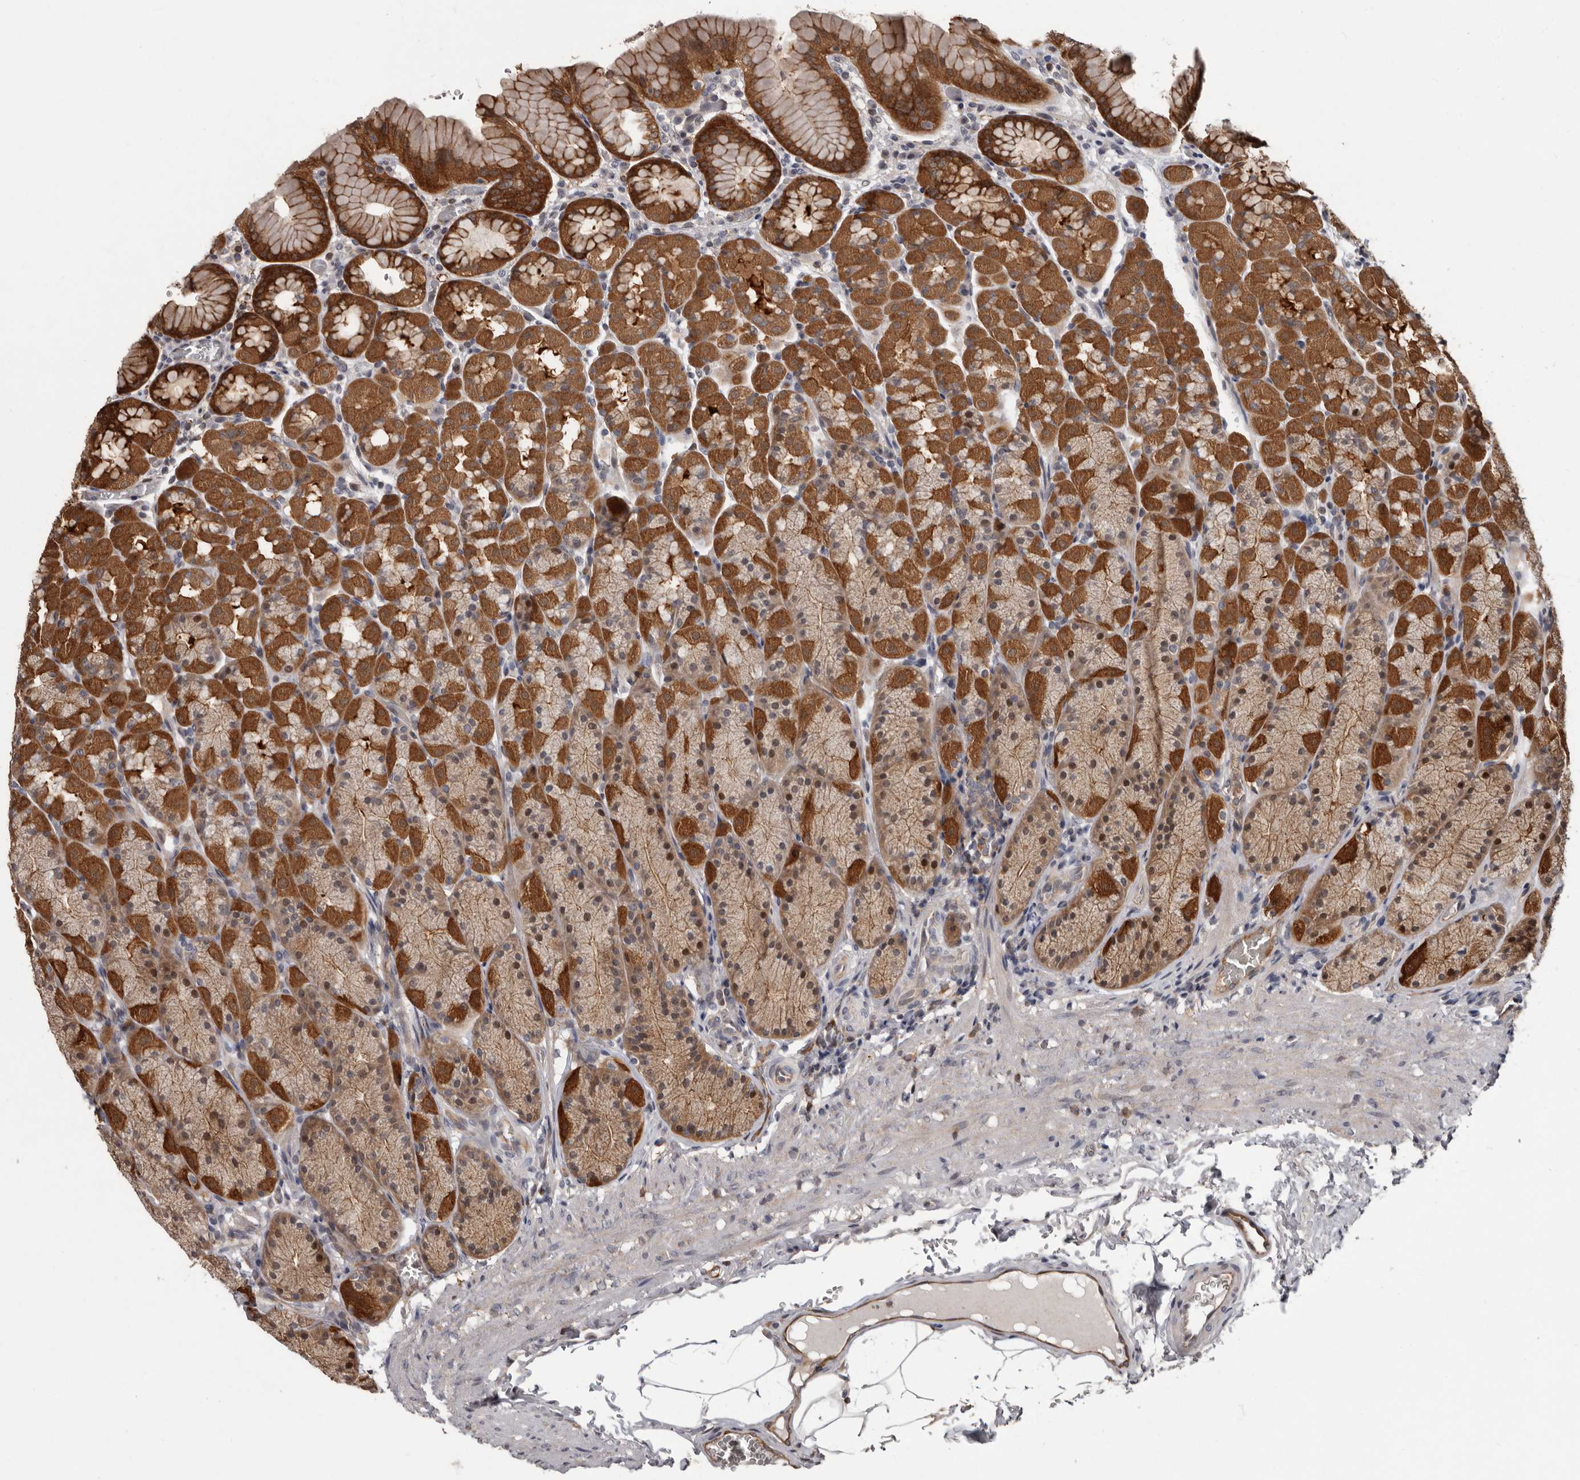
{"staining": {"intensity": "moderate", "quantity": ">75%", "location": "cytoplasmic/membranous"}, "tissue": "stomach", "cell_type": "Glandular cells", "image_type": "normal", "snomed": [{"axis": "morphology", "description": "Normal tissue, NOS"}, {"axis": "topography", "description": "Stomach"}], "caption": "A micrograph showing moderate cytoplasmic/membranous positivity in approximately >75% of glandular cells in benign stomach, as visualized by brown immunohistochemical staining.", "gene": "FGFR4", "patient": {"sex": "male", "age": 42}}